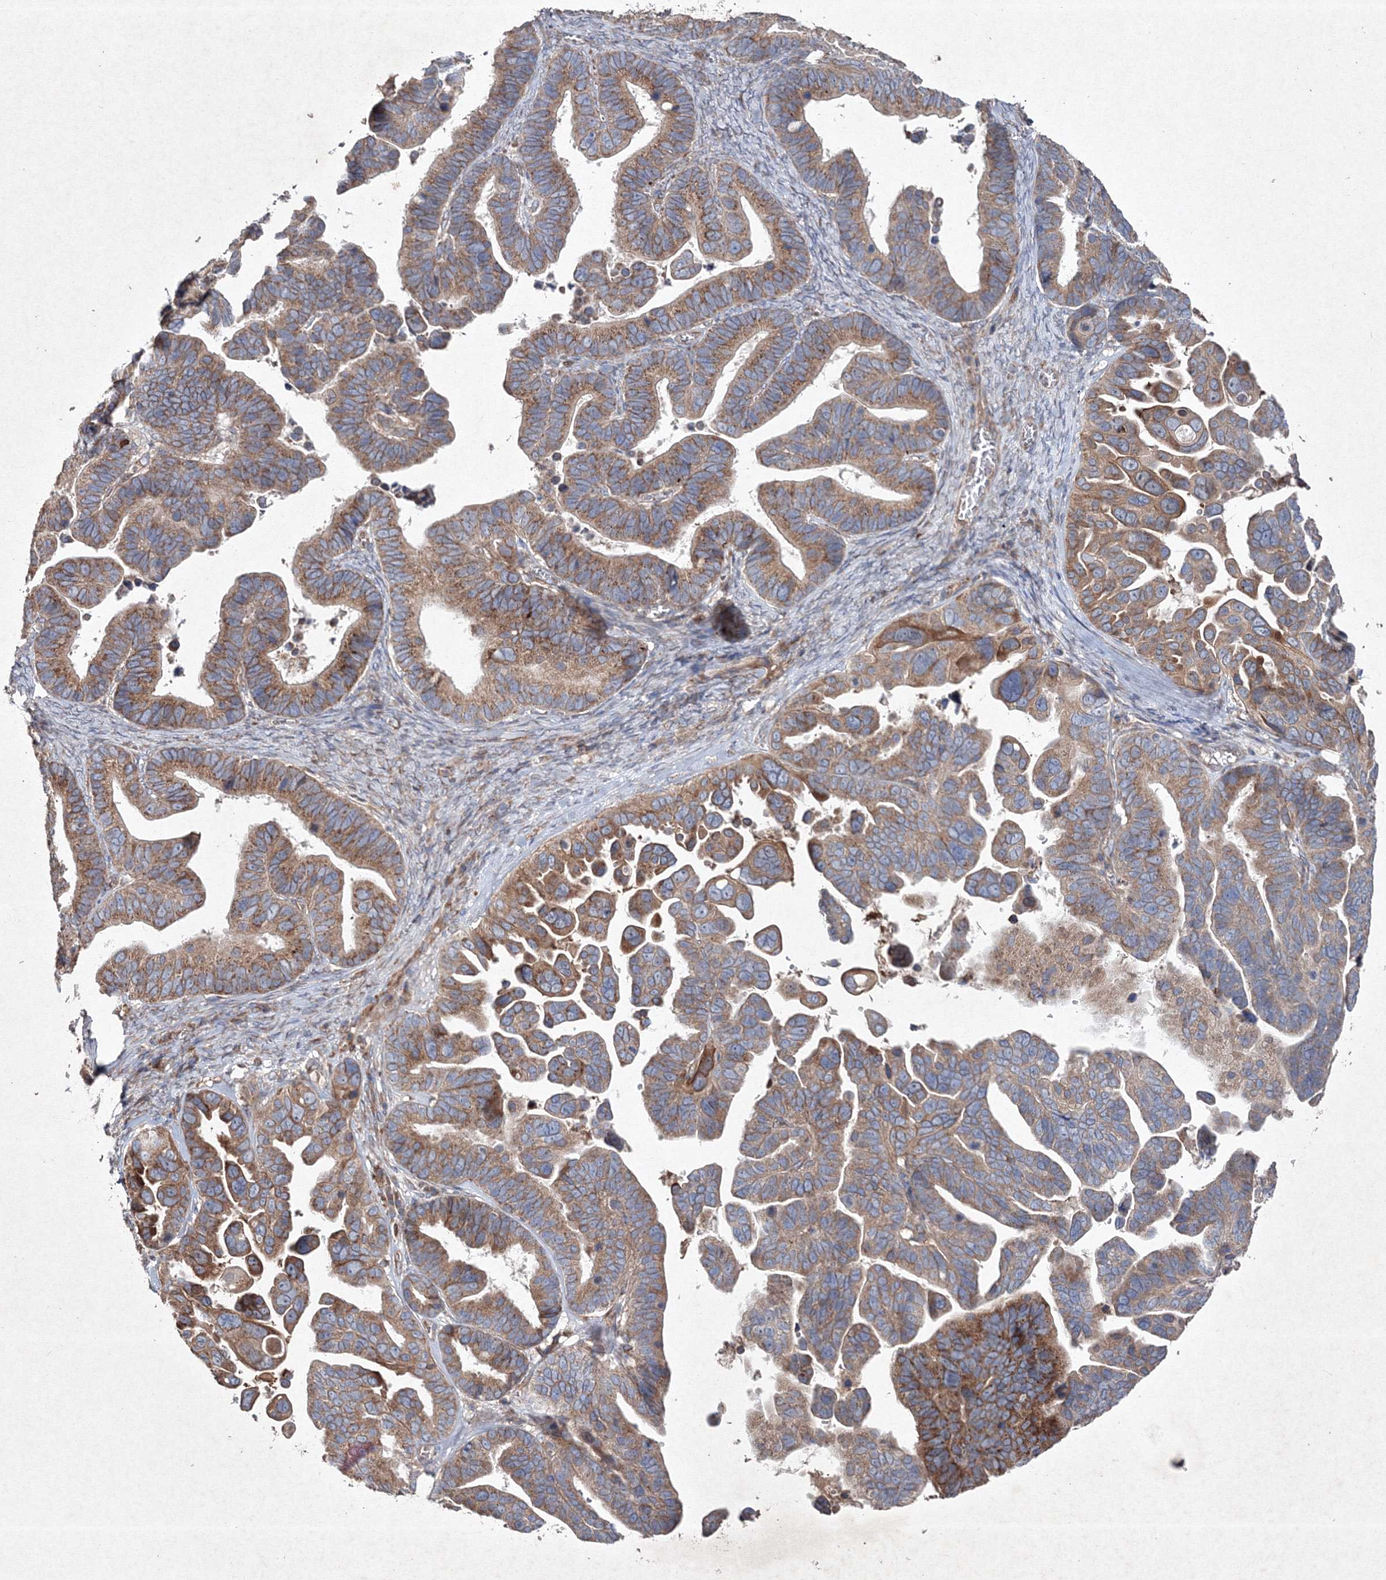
{"staining": {"intensity": "moderate", "quantity": ">75%", "location": "cytoplasmic/membranous"}, "tissue": "ovarian cancer", "cell_type": "Tumor cells", "image_type": "cancer", "snomed": [{"axis": "morphology", "description": "Cystadenocarcinoma, serous, NOS"}, {"axis": "topography", "description": "Ovary"}], "caption": "Moderate cytoplasmic/membranous protein expression is identified in approximately >75% of tumor cells in ovarian cancer (serous cystadenocarcinoma).", "gene": "GFM1", "patient": {"sex": "female", "age": 56}}